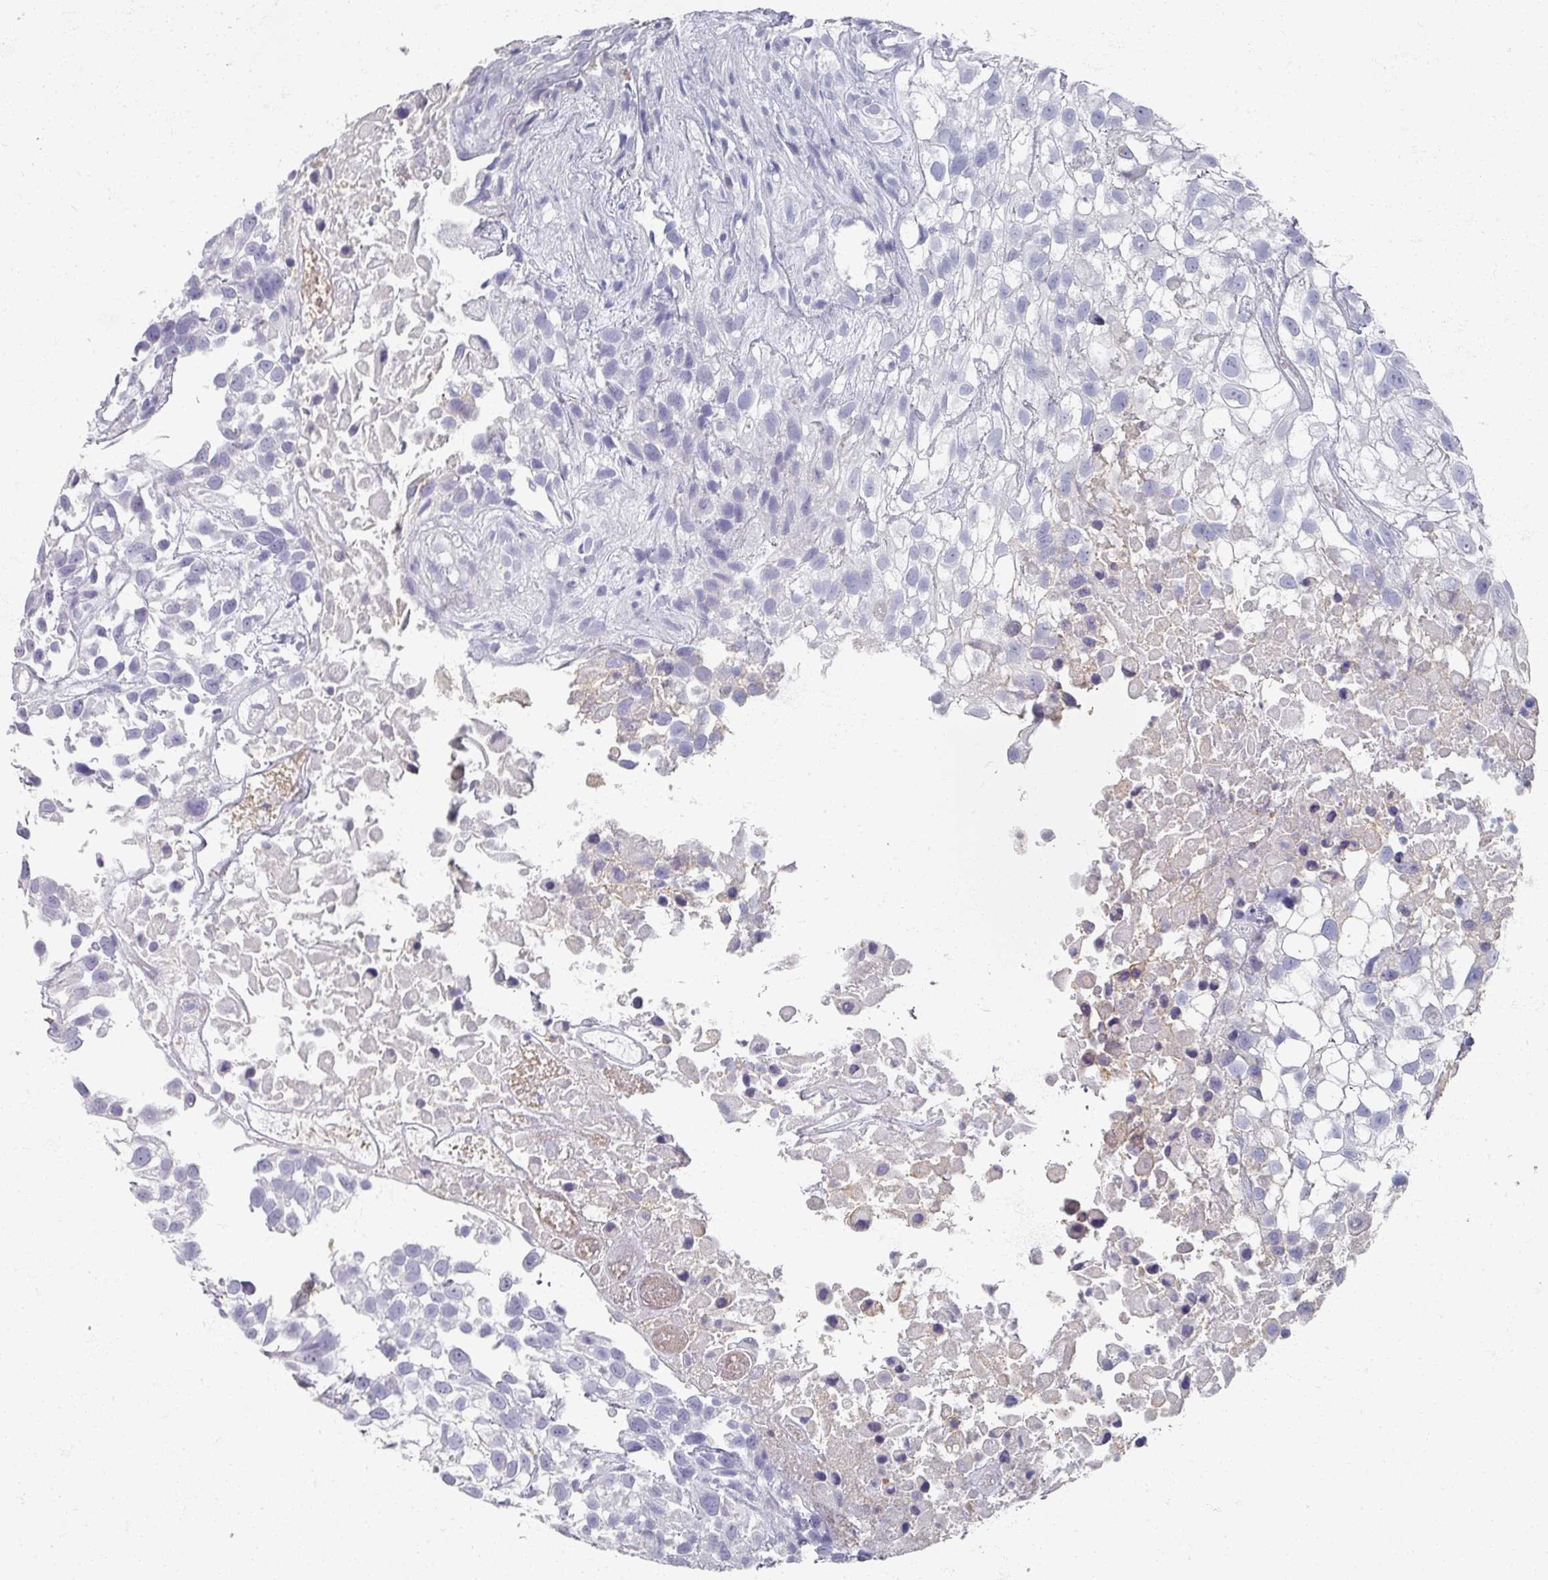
{"staining": {"intensity": "negative", "quantity": "none", "location": "none"}, "tissue": "urothelial cancer", "cell_type": "Tumor cells", "image_type": "cancer", "snomed": [{"axis": "morphology", "description": "Urothelial carcinoma, High grade"}, {"axis": "topography", "description": "Urinary bladder"}], "caption": "Tumor cells are negative for protein expression in human high-grade urothelial carcinoma.", "gene": "OMG", "patient": {"sex": "male", "age": 56}}